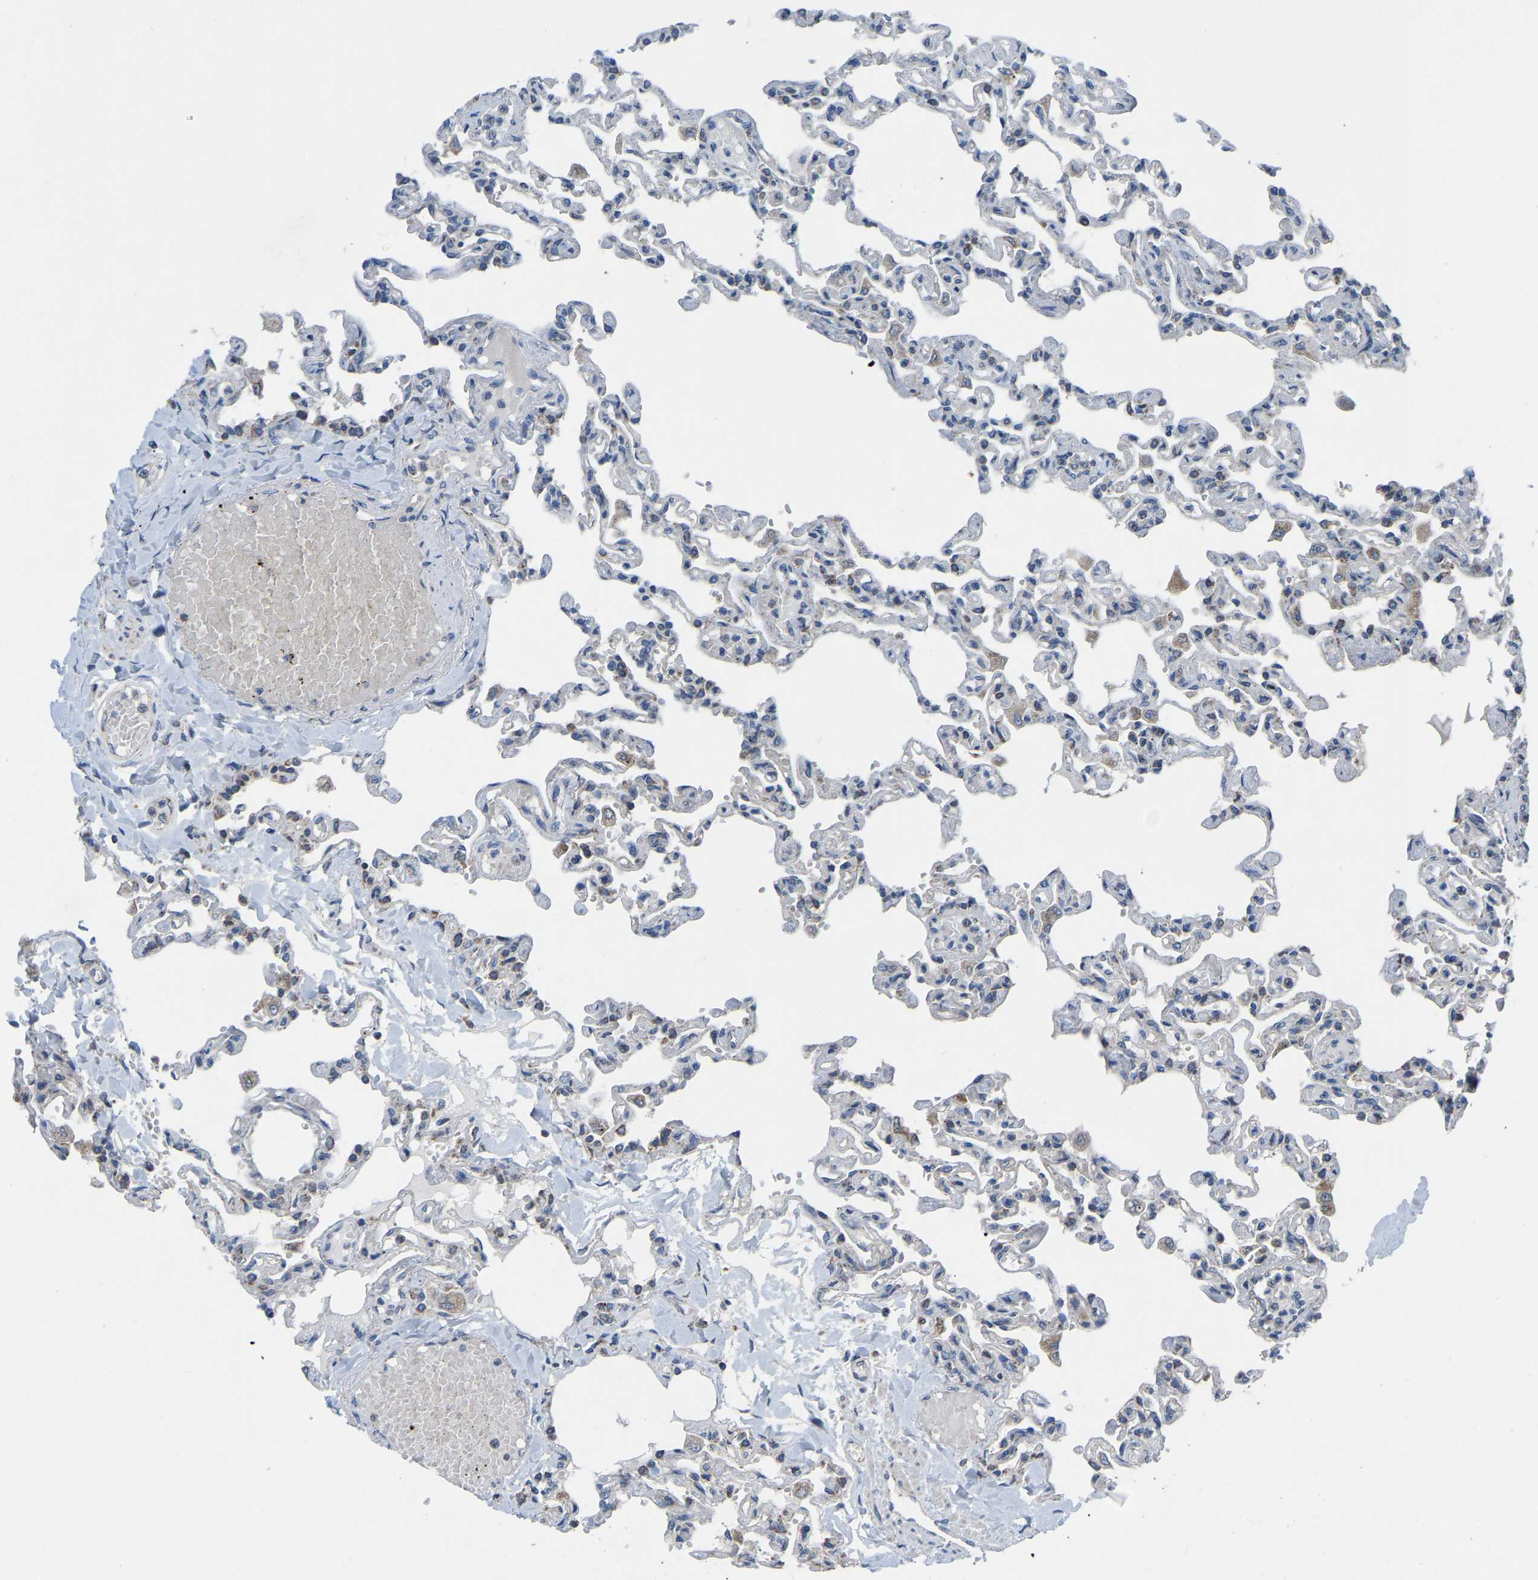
{"staining": {"intensity": "negative", "quantity": "none", "location": "none"}, "tissue": "lung", "cell_type": "Alveolar cells", "image_type": "normal", "snomed": [{"axis": "morphology", "description": "Normal tissue, NOS"}, {"axis": "topography", "description": "Lung"}], "caption": "Photomicrograph shows no significant protein staining in alveolar cells of benign lung. (DAB (3,3'-diaminobenzidine) immunohistochemistry (IHC) with hematoxylin counter stain).", "gene": "BCL10", "patient": {"sex": "male", "age": 21}}